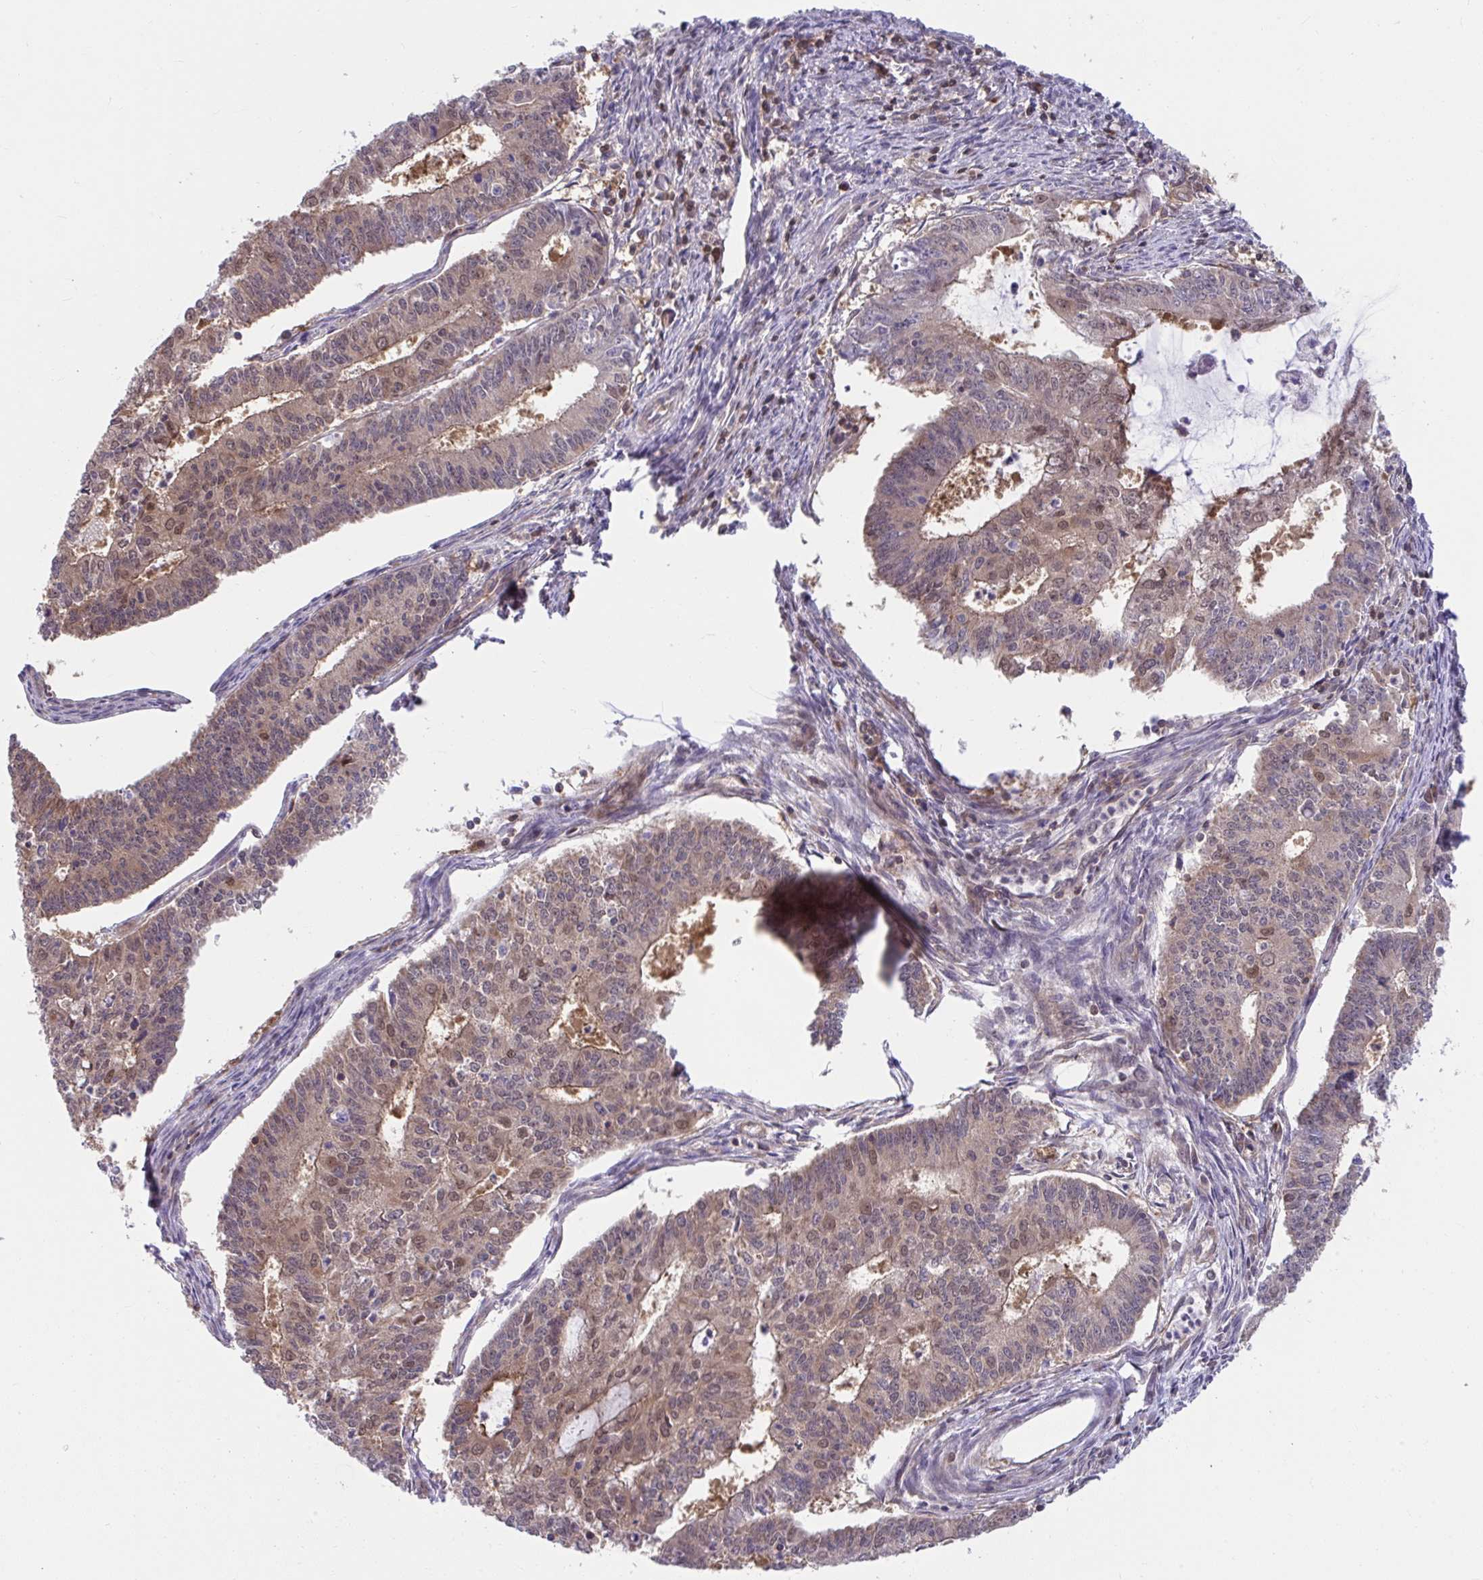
{"staining": {"intensity": "weak", "quantity": ">75%", "location": "cytoplasmic/membranous,nuclear"}, "tissue": "endometrial cancer", "cell_type": "Tumor cells", "image_type": "cancer", "snomed": [{"axis": "morphology", "description": "Adenocarcinoma, NOS"}, {"axis": "topography", "description": "Endometrium"}], "caption": "Immunohistochemical staining of human endometrial cancer exhibits low levels of weak cytoplasmic/membranous and nuclear protein positivity in approximately >75% of tumor cells.", "gene": "PCDHB7", "patient": {"sex": "female", "age": 61}}